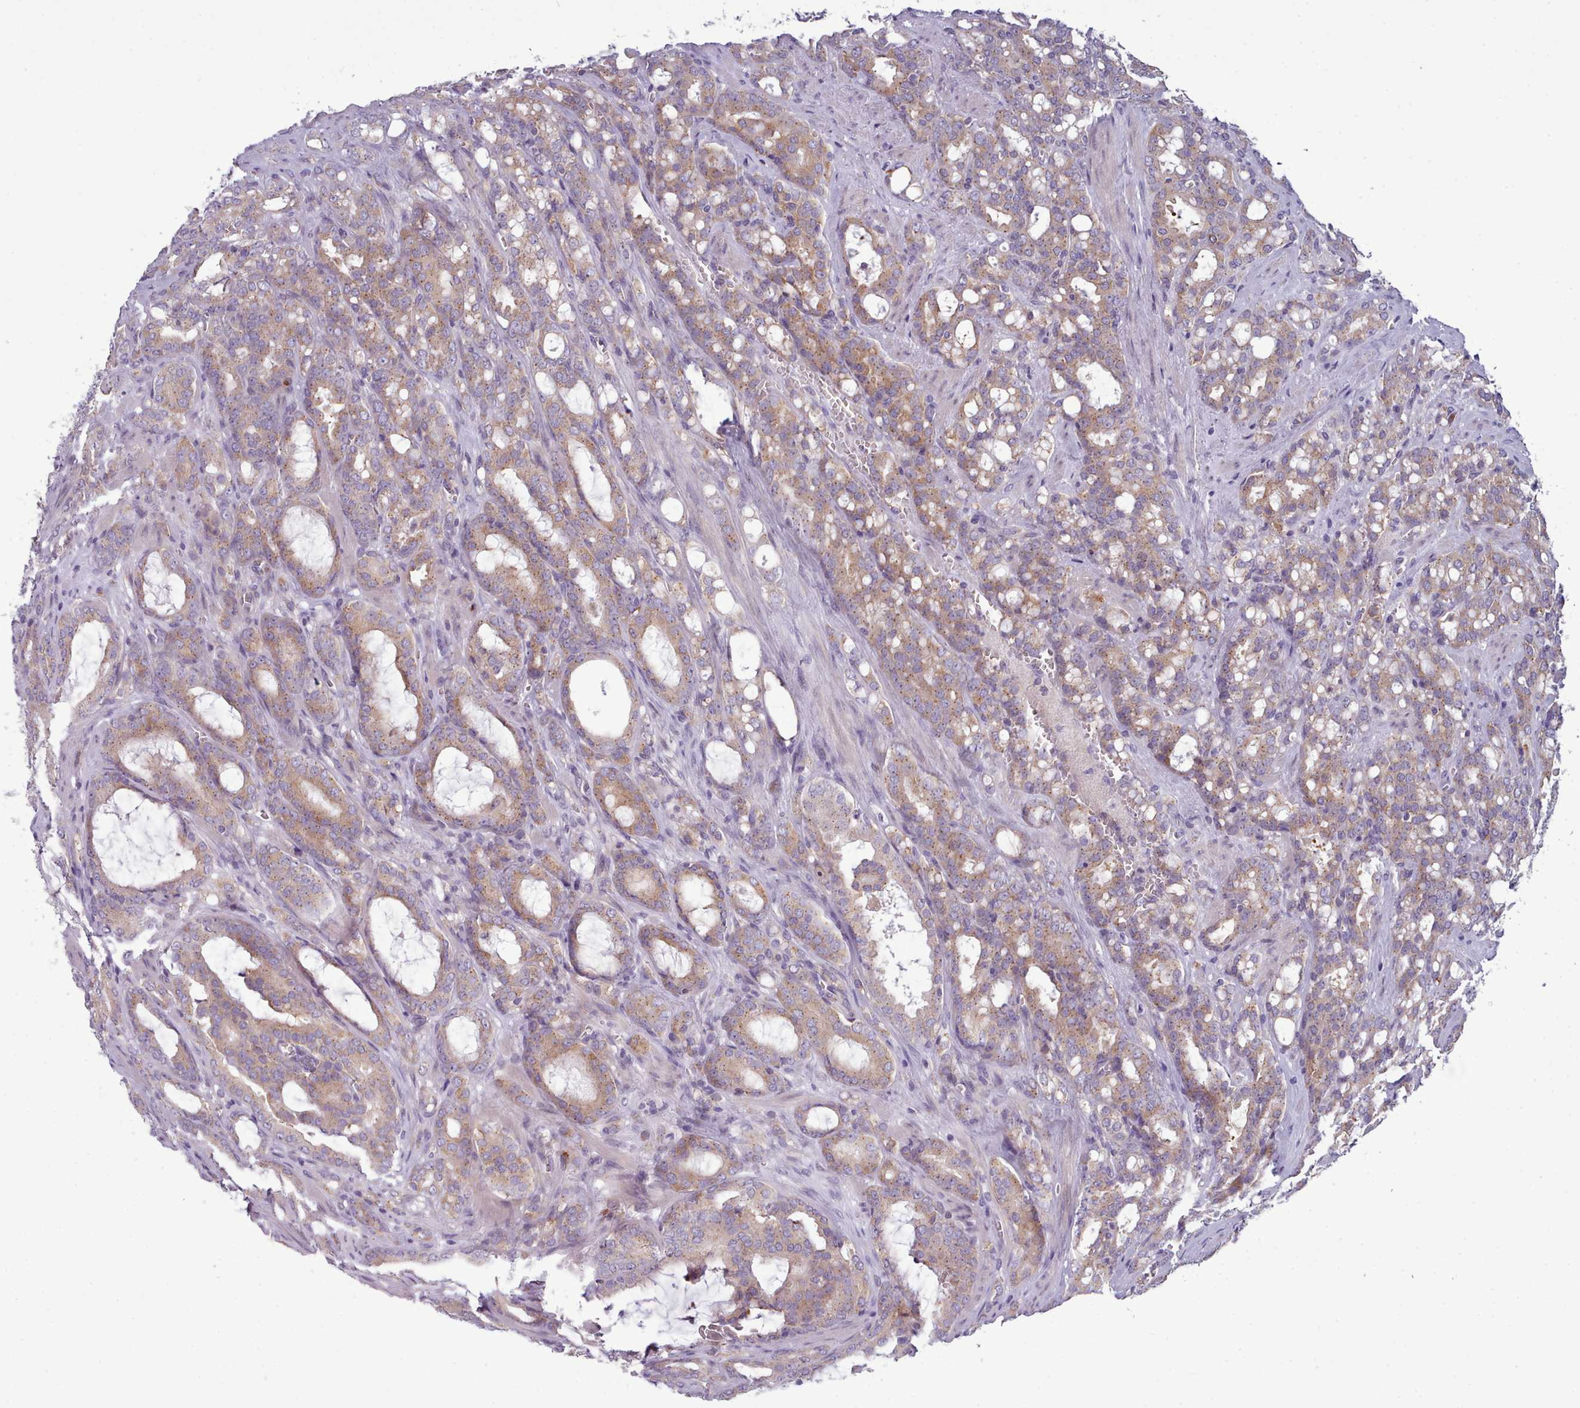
{"staining": {"intensity": "moderate", "quantity": ">75%", "location": "cytoplasmic/membranous"}, "tissue": "prostate cancer", "cell_type": "Tumor cells", "image_type": "cancer", "snomed": [{"axis": "morphology", "description": "Adenocarcinoma, High grade"}, {"axis": "topography", "description": "Prostate"}], "caption": "About >75% of tumor cells in human prostate adenocarcinoma (high-grade) show moderate cytoplasmic/membranous protein positivity as visualized by brown immunohistochemical staining.", "gene": "MYRFL", "patient": {"sex": "male", "age": 72}}